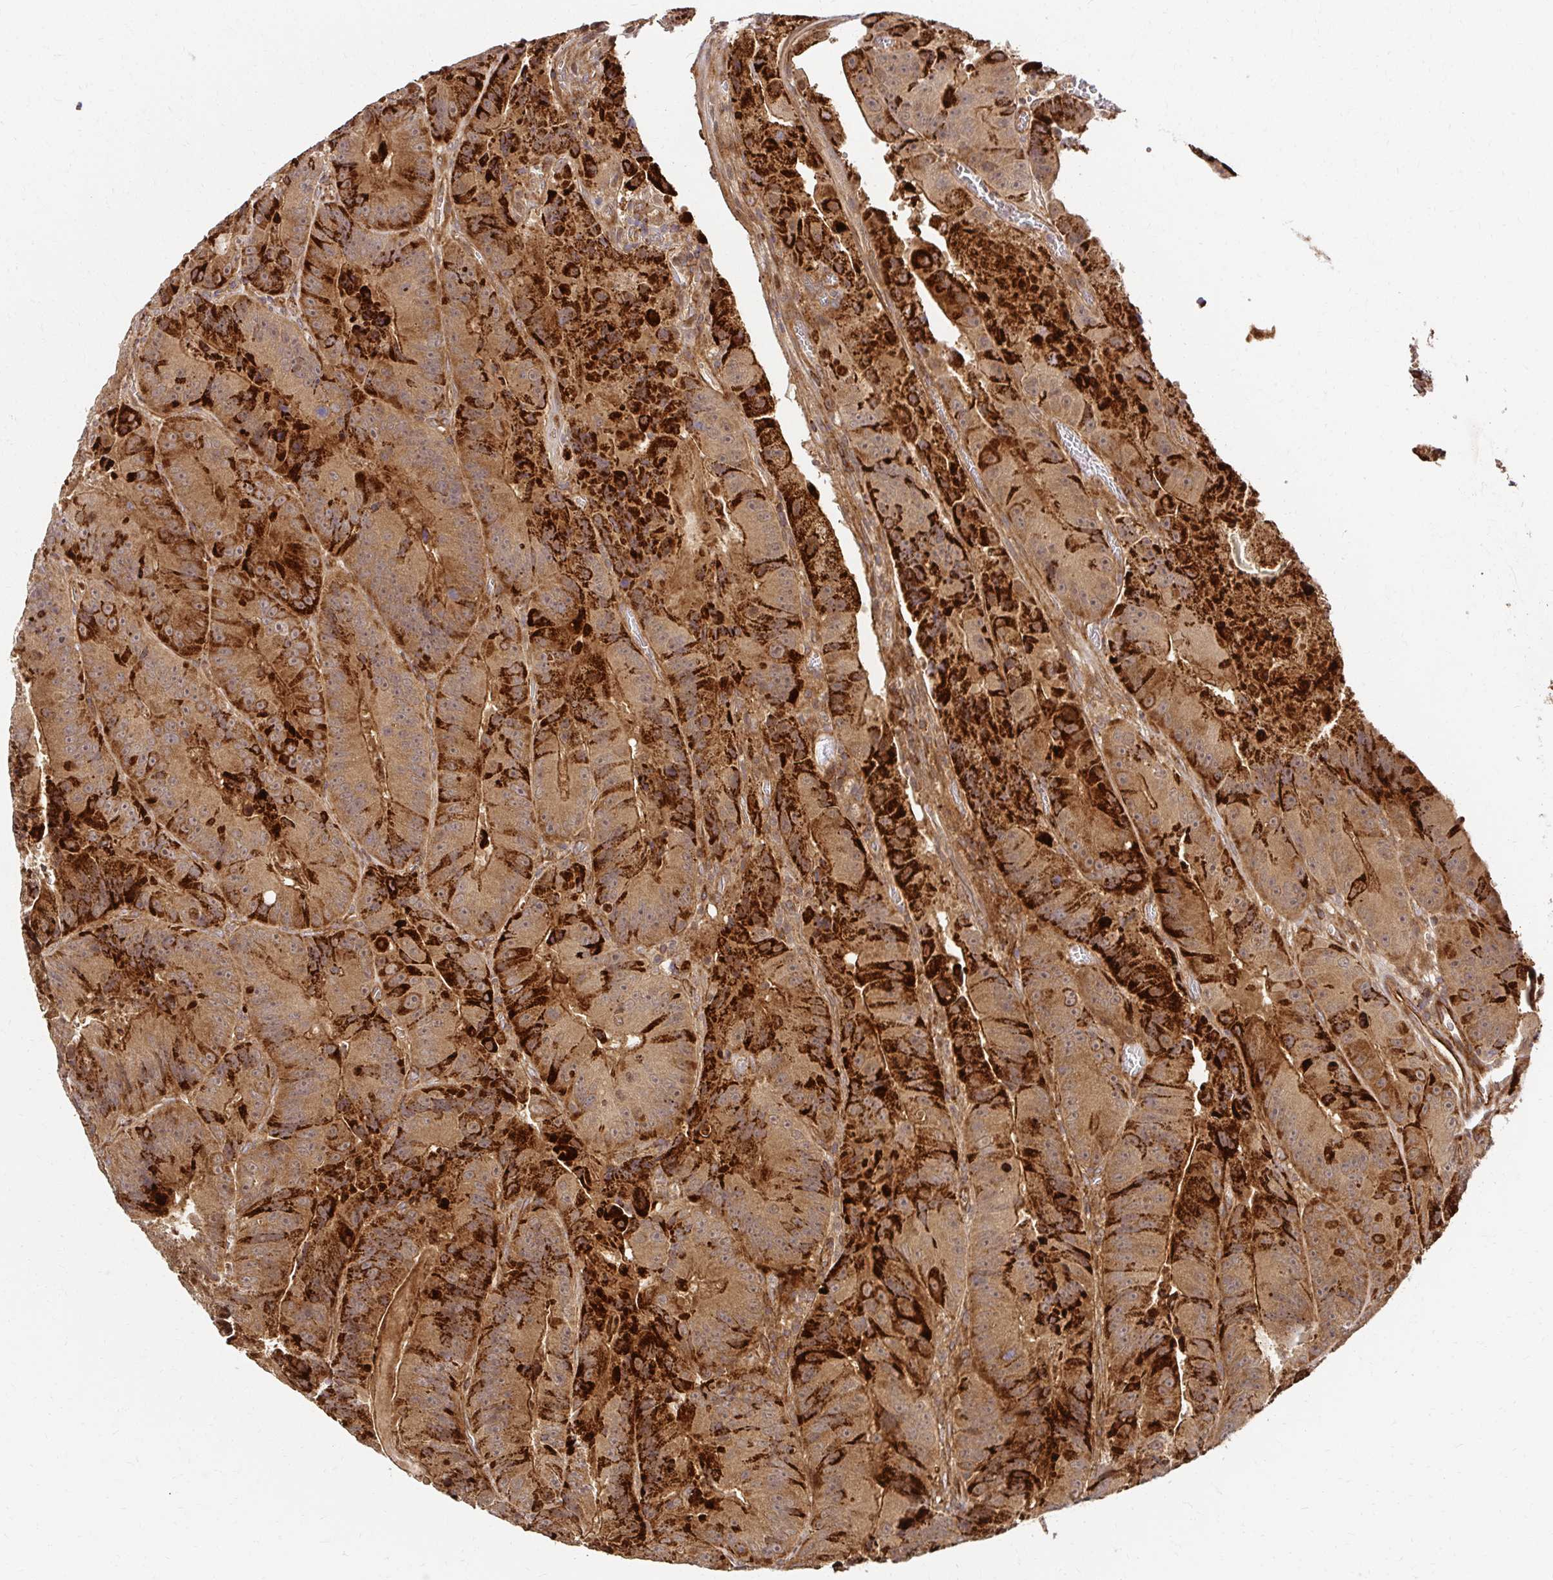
{"staining": {"intensity": "strong", "quantity": "<25%", "location": "cytoplasmic/membranous"}, "tissue": "colorectal cancer", "cell_type": "Tumor cells", "image_type": "cancer", "snomed": [{"axis": "morphology", "description": "Adenocarcinoma, NOS"}, {"axis": "topography", "description": "Colon"}], "caption": "Immunohistochemistry (IHC) histopathology image of neoplastic tissue: human colorectal cancer (adenocarcinoma) stained using IHC exhibits medium levels of strong protein expression localized specifically in the cytoplasmic/membranous of tumor cells, appearing as a cytoplasmic/membranous brown color.", "gene": "PSMA4", "patient": {"sex": "female", "age": 86}}